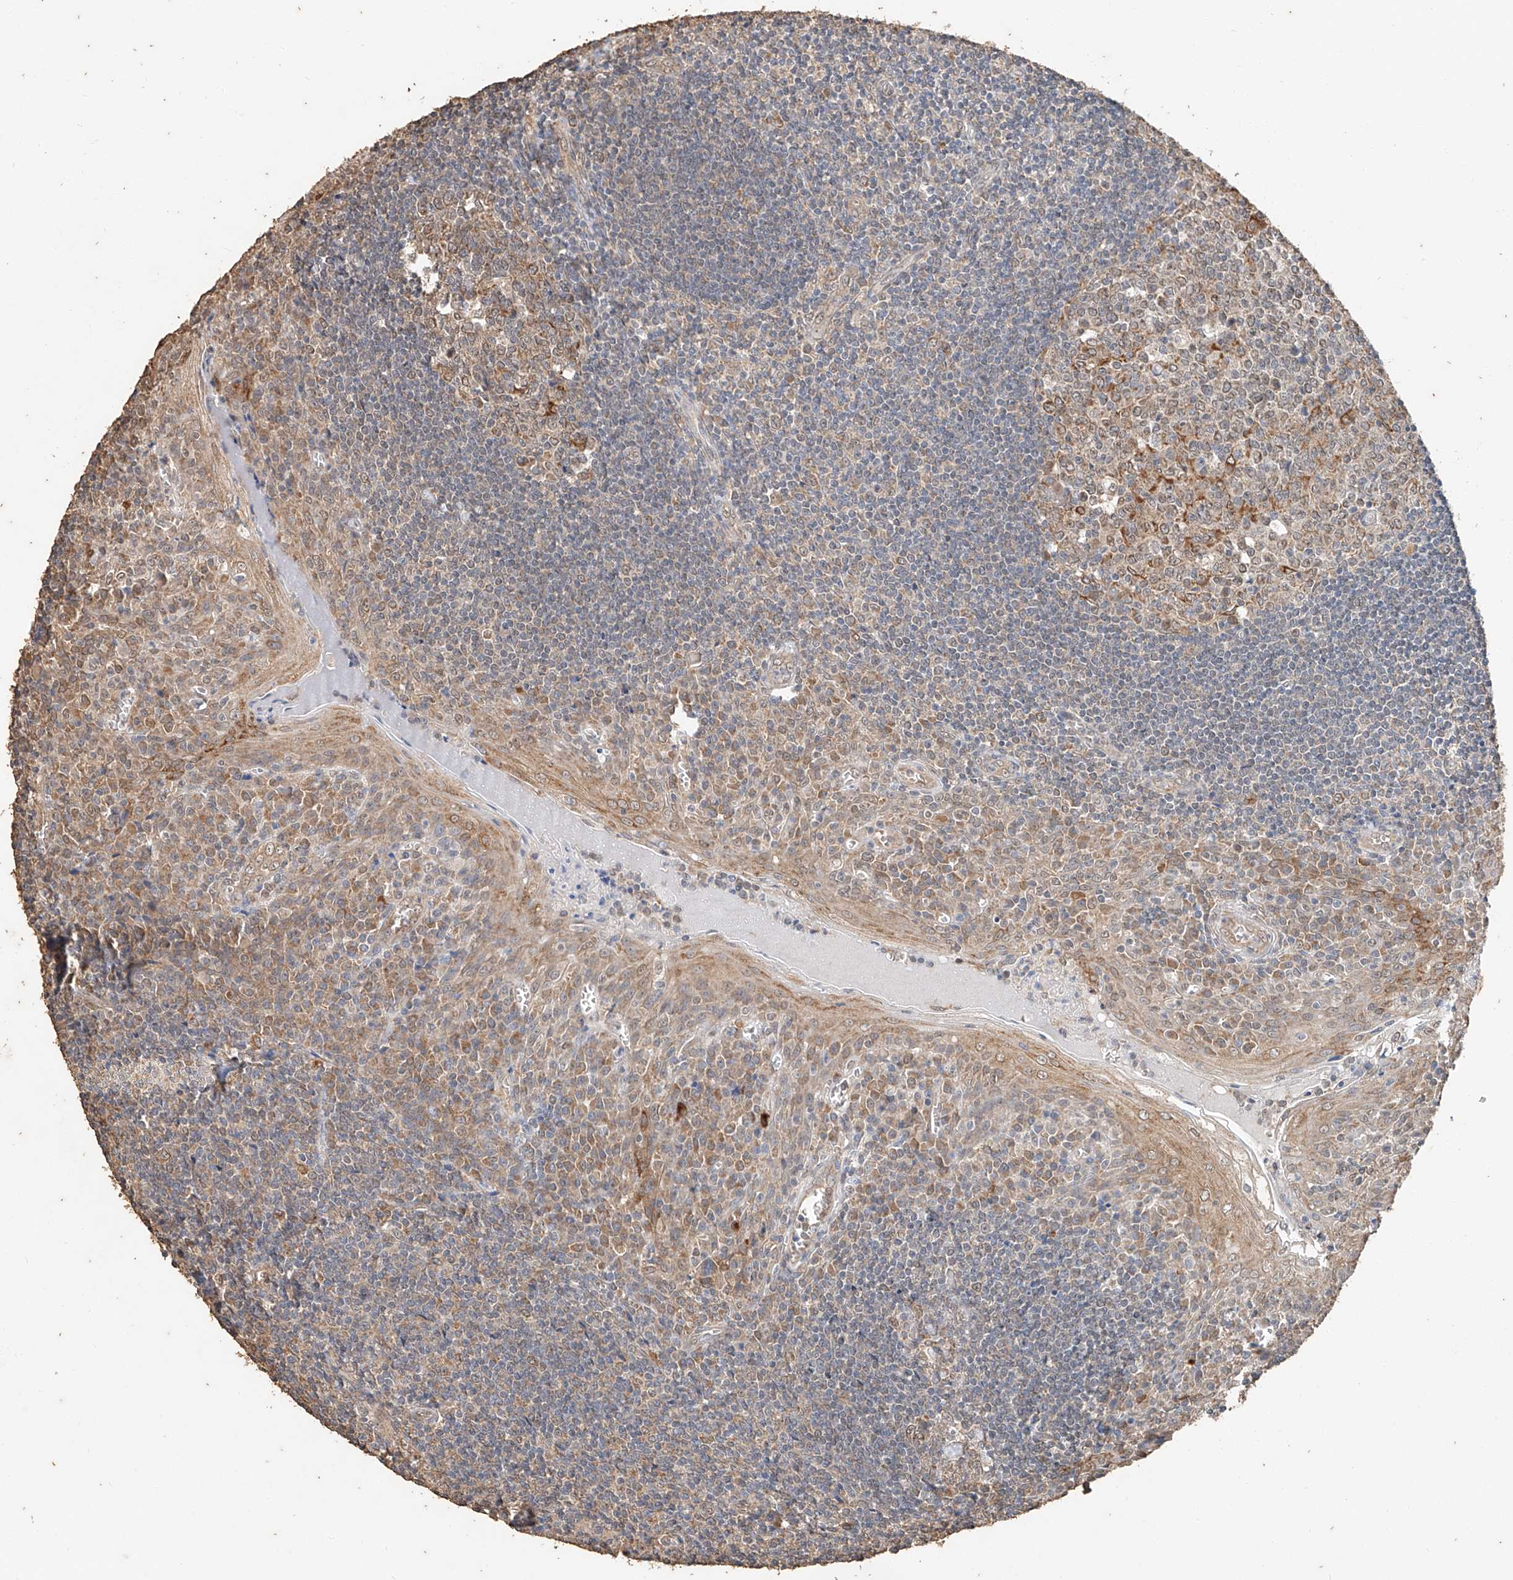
{"staining": {"intensity": "moderate", "quantity": "<25%", "location": "cytoplasmic/membranous"}, "tissue": "tonsil", "cell_type": "Germinal center cells", "image_type": "normal", "snomed": [{"axis": "morphology", "description": "Normal tissue, NOS"}, {"axis": "topography", "description": "Tonsil"}], "caption": "Germinal center cells show low levels of moderate cytoplasmic/membranous expression in about <25% of cells in benign human tonsil. (DAB = brown stain, brightfield microscopy at high magnification).", "gene": "CERS4", "patient": {"sex": "male", "age": 27}}